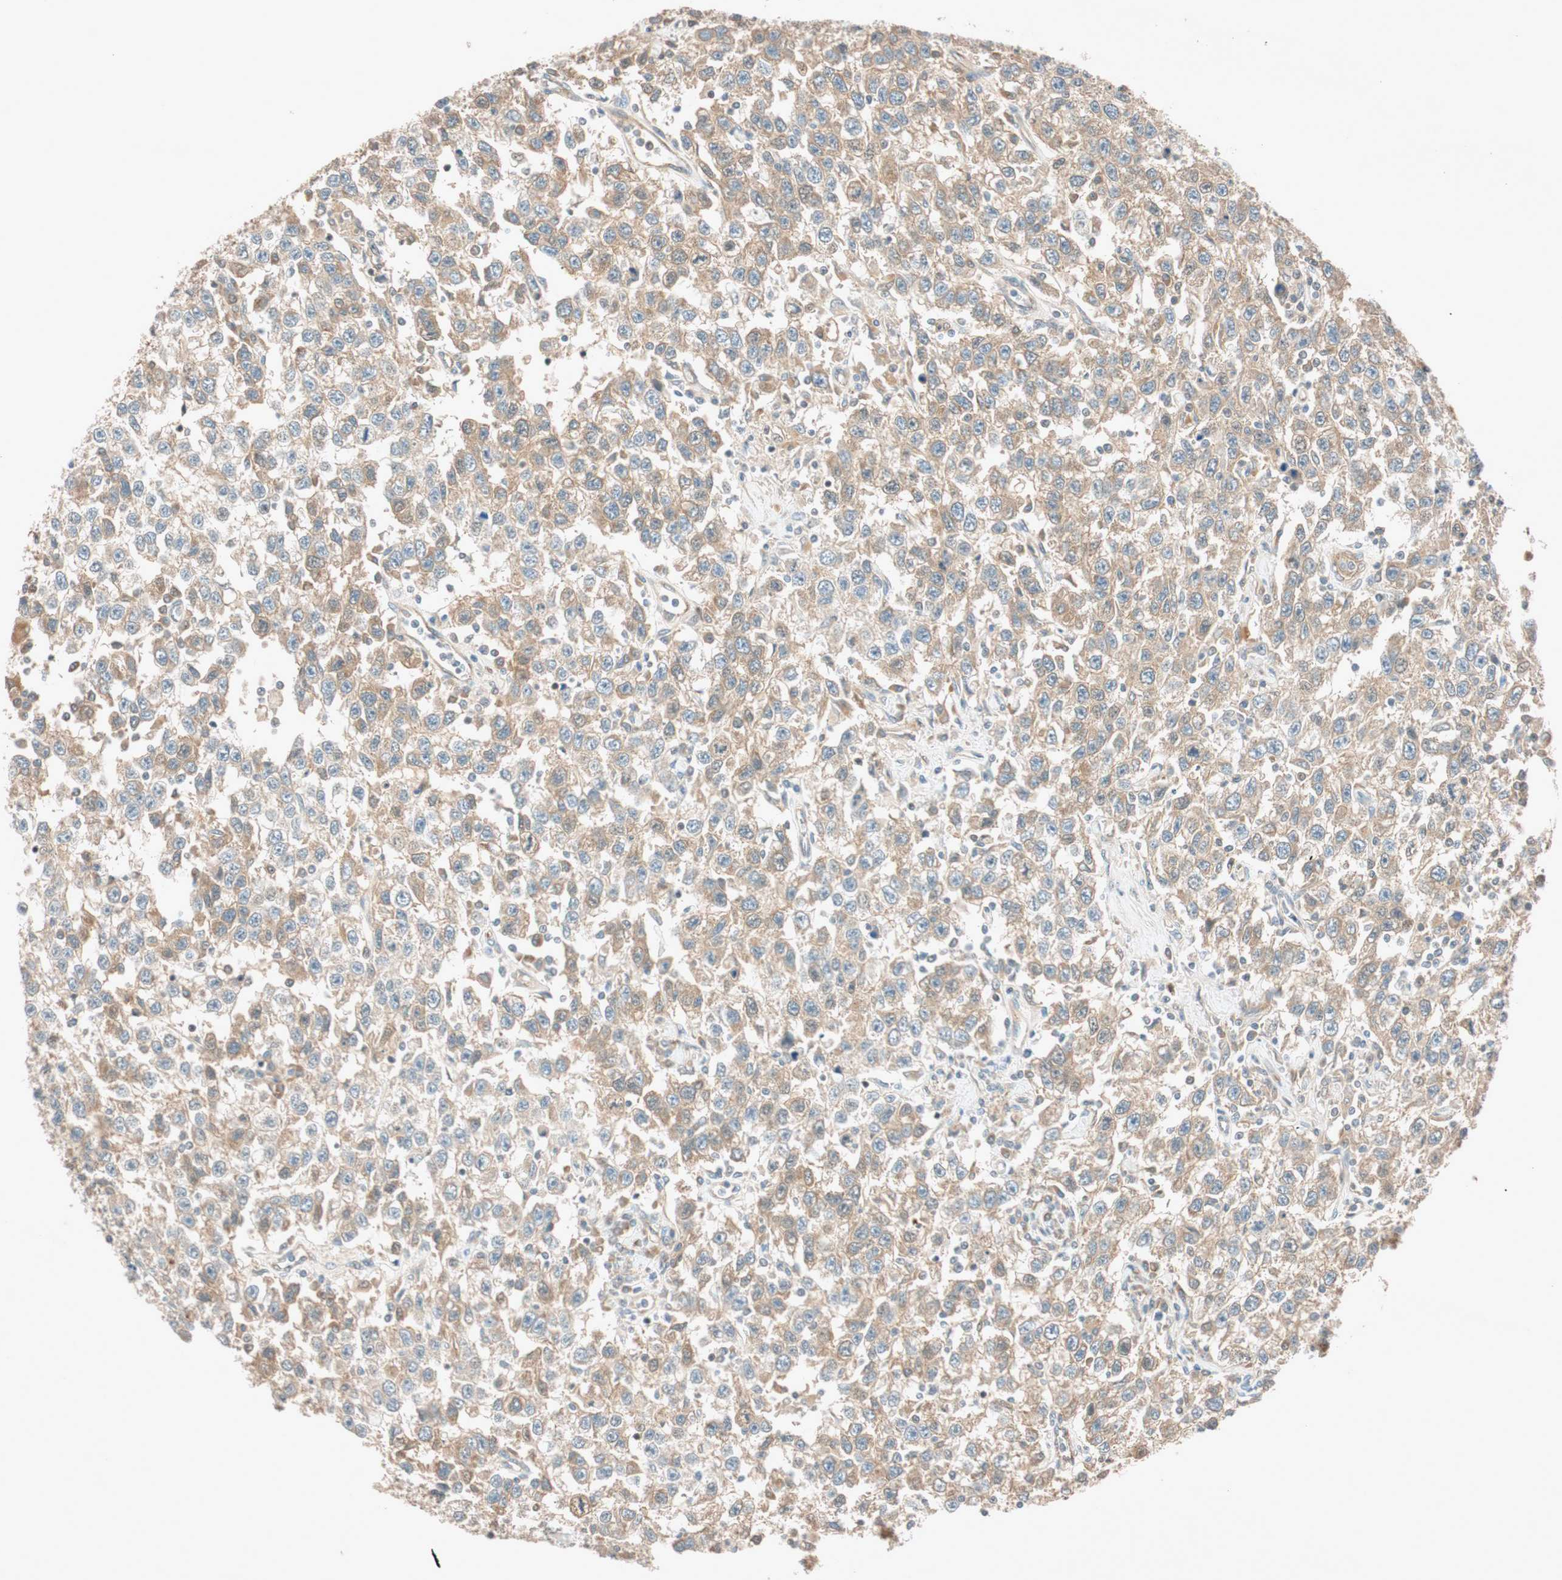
{"staining": {"intensity": "weak", "quantity": ">75%", "location": "cytoplasmic/membranous"}, "tissue": "testis cancer", "cell_type": "Tumor cells", "image_type": "cancer", "snomed": [{"axis": "morphology", "description": "Seminoma, NOS"}, {"axis": "topography", "description": "Testis"}], "caption": "This image demonstrates immunohistochemistry staining of testis seminoma, with low weak cytoplasmic/membranous positivity in approximately >75% of tumor cells.", "gene": "EPHA6", "patient": {"sex": "male", "age": 41}}